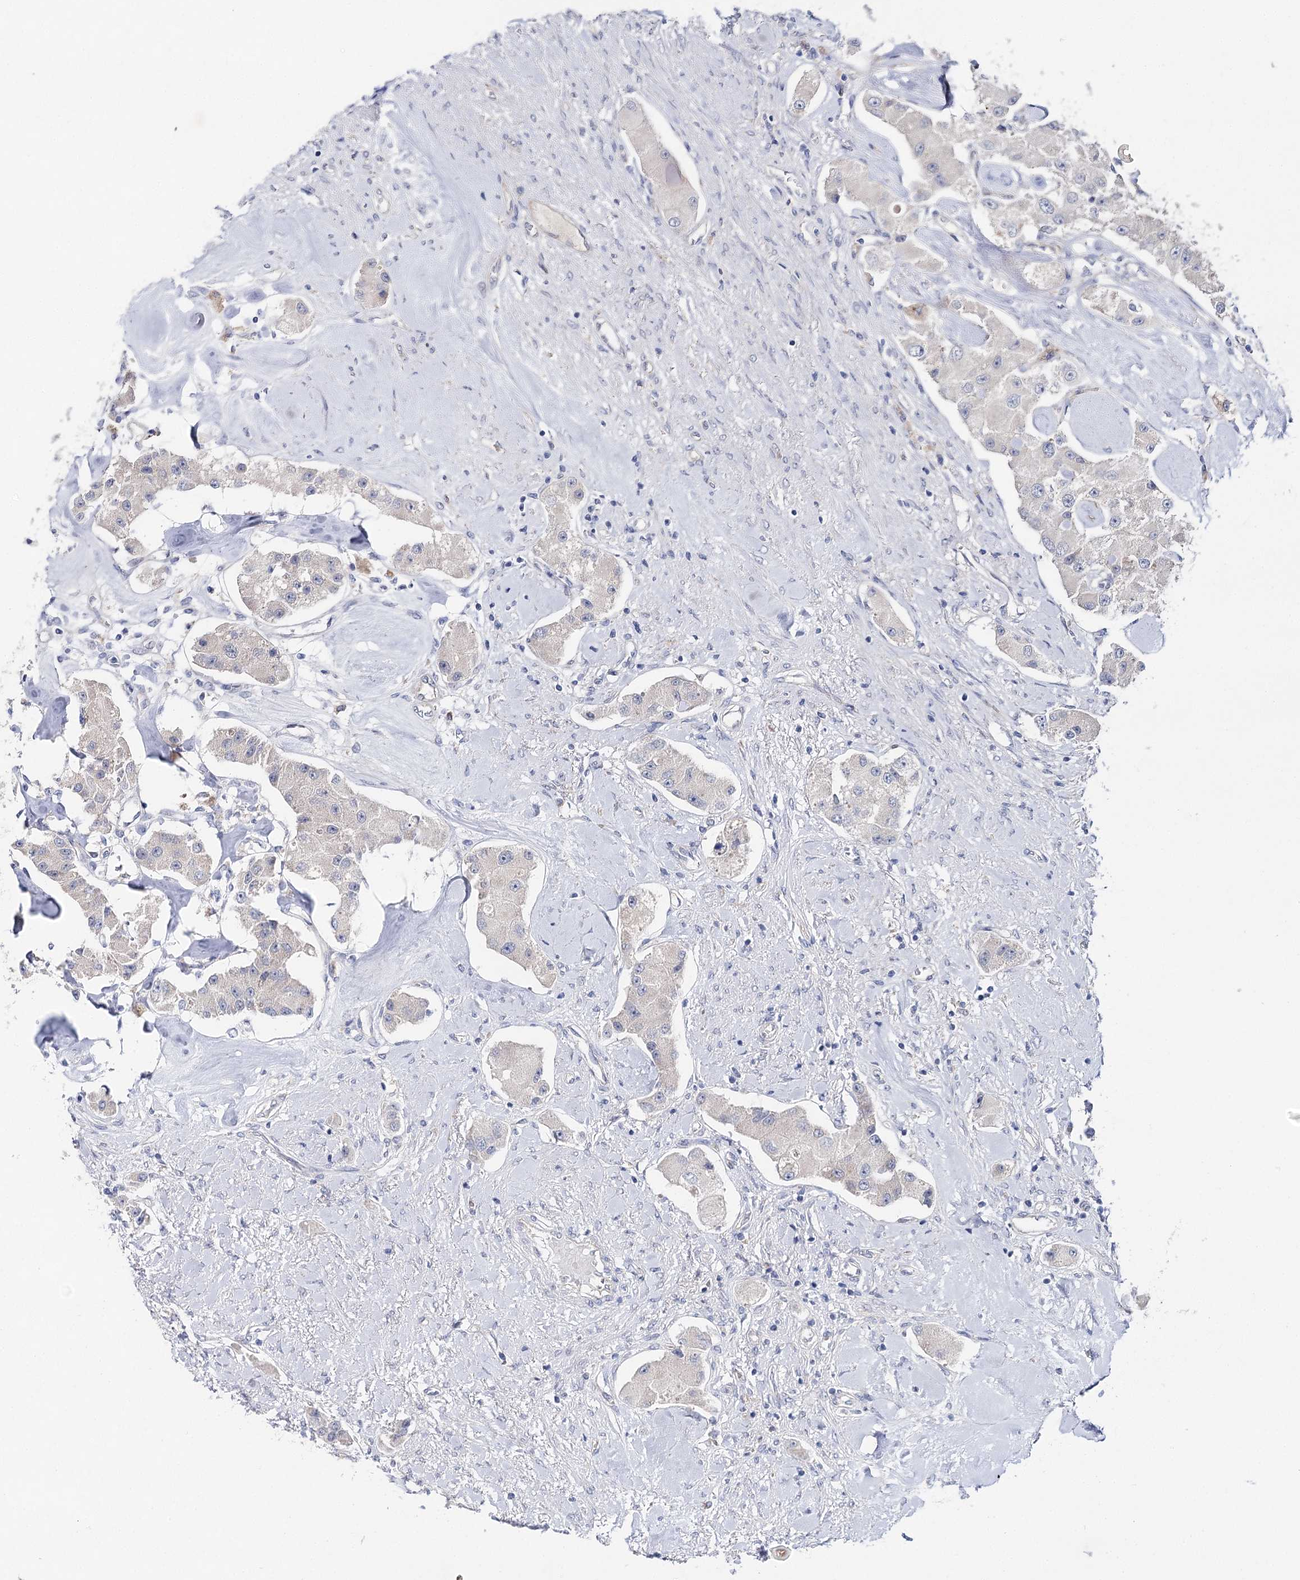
{"staining": {"intensity": "negative", "quantity": "none", "location": "none"}, "tissue": "carcinoid", "cell_type": "Tumor cells", "image_type": "cancer", "snomed": [{"axis": "morphology", "description": "Carcinoid, malignant, NOS"}, {"axis": "topography", "description": "Pancreas"}], "caption": "Tumor cells show no significant protein positivity in carcinoid.", "gene": "LRRC14B", "patient": {"sex": "male", "age": 41}}